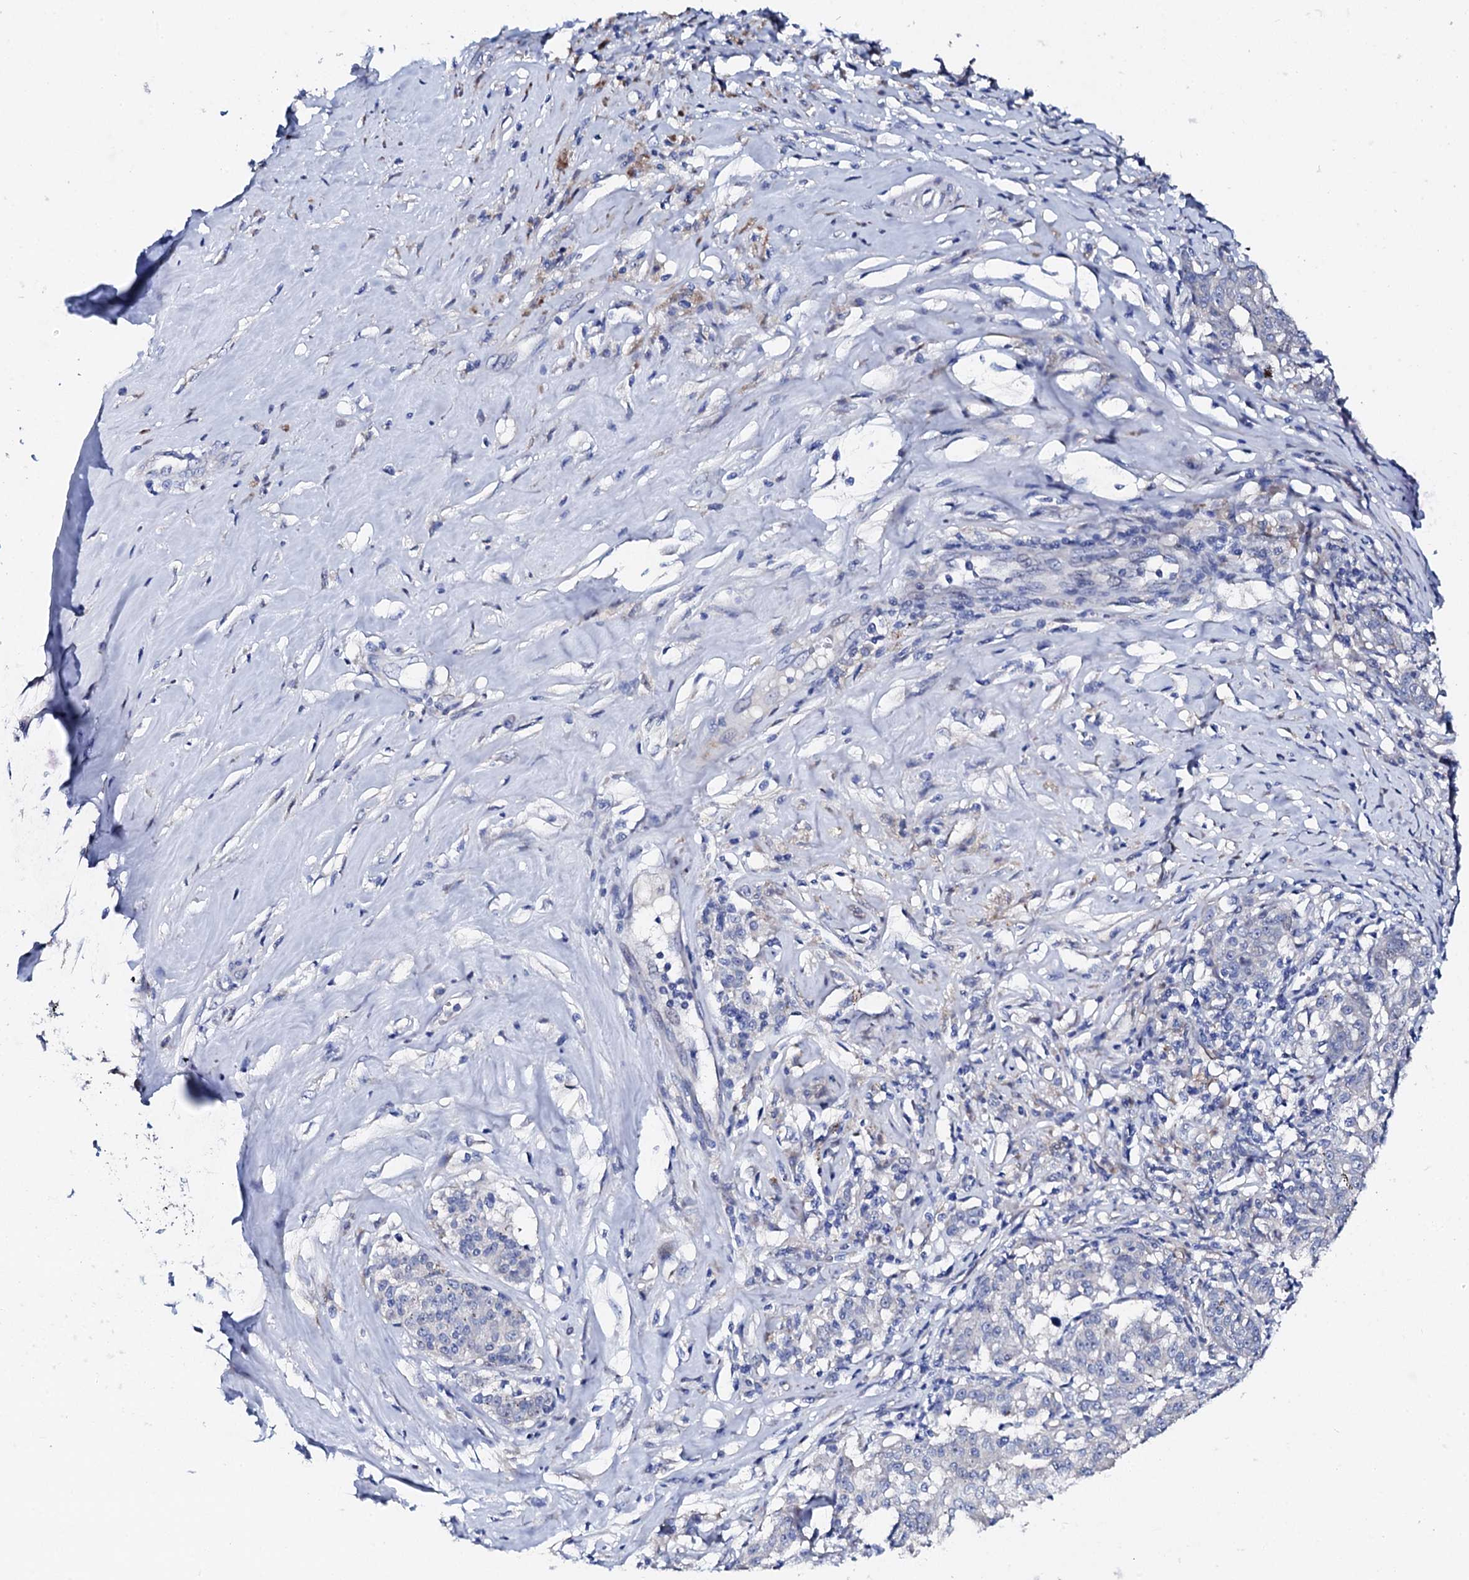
{"staining": {"intensity": "negative", "quantity": "none", "location": "none"}, "tissue": "melanoma", "cell_type": "Tumor cells", "image_type": "cancer", "snomed": [{"axis": "morphology", "description": "Malignant melanoma, NOS"}, {"axis": "topography", "description": "Skin"}], "caption": "This is an immunohistochemistry (IHC) image of malignant melanoma. There is no staining in tumor cells.", "gene": "TRDN", "patient": {"sex": "female", "age": 72}}